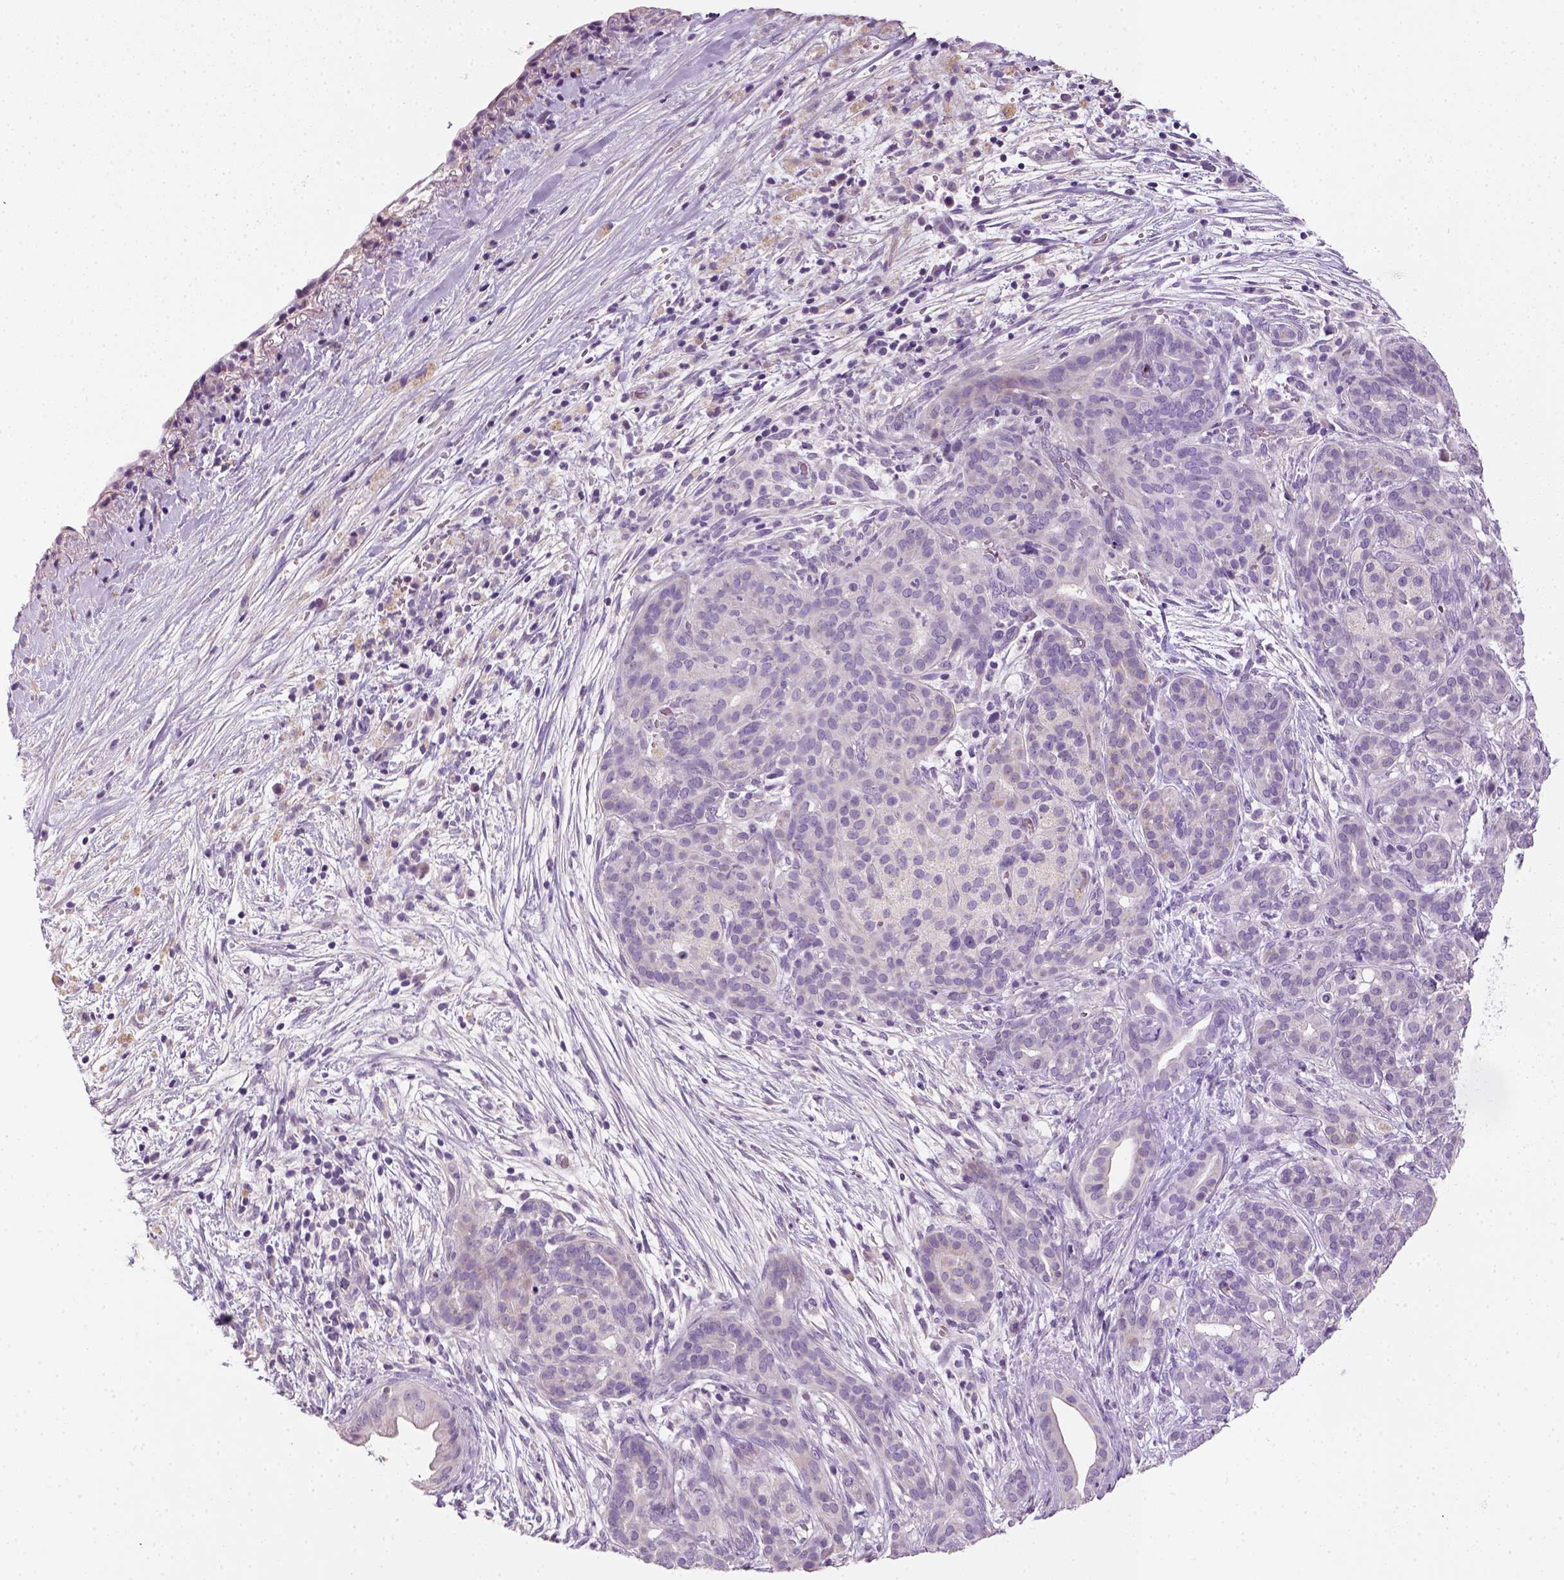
{"staining": {"intensity": "negative", "quantity": "none", "location": "none"}, "tissue": "pancreatic cancer", "cell_type": "Tumor cells", "image_type": "cancer", "snomed": [{"axis": "morphology", "description": "Adenocarcinoma, NOS"}, {"axis": "topography", "description": "Pancreas"}], "caption": "High power microscopy image of an immunohistochemistry micrograph of adenocarcinoma (pancreatic), revealing no significant positivity in tumor cells.", "gene": "NUDT6", "patient": {"sex": "male", "age": 44}}